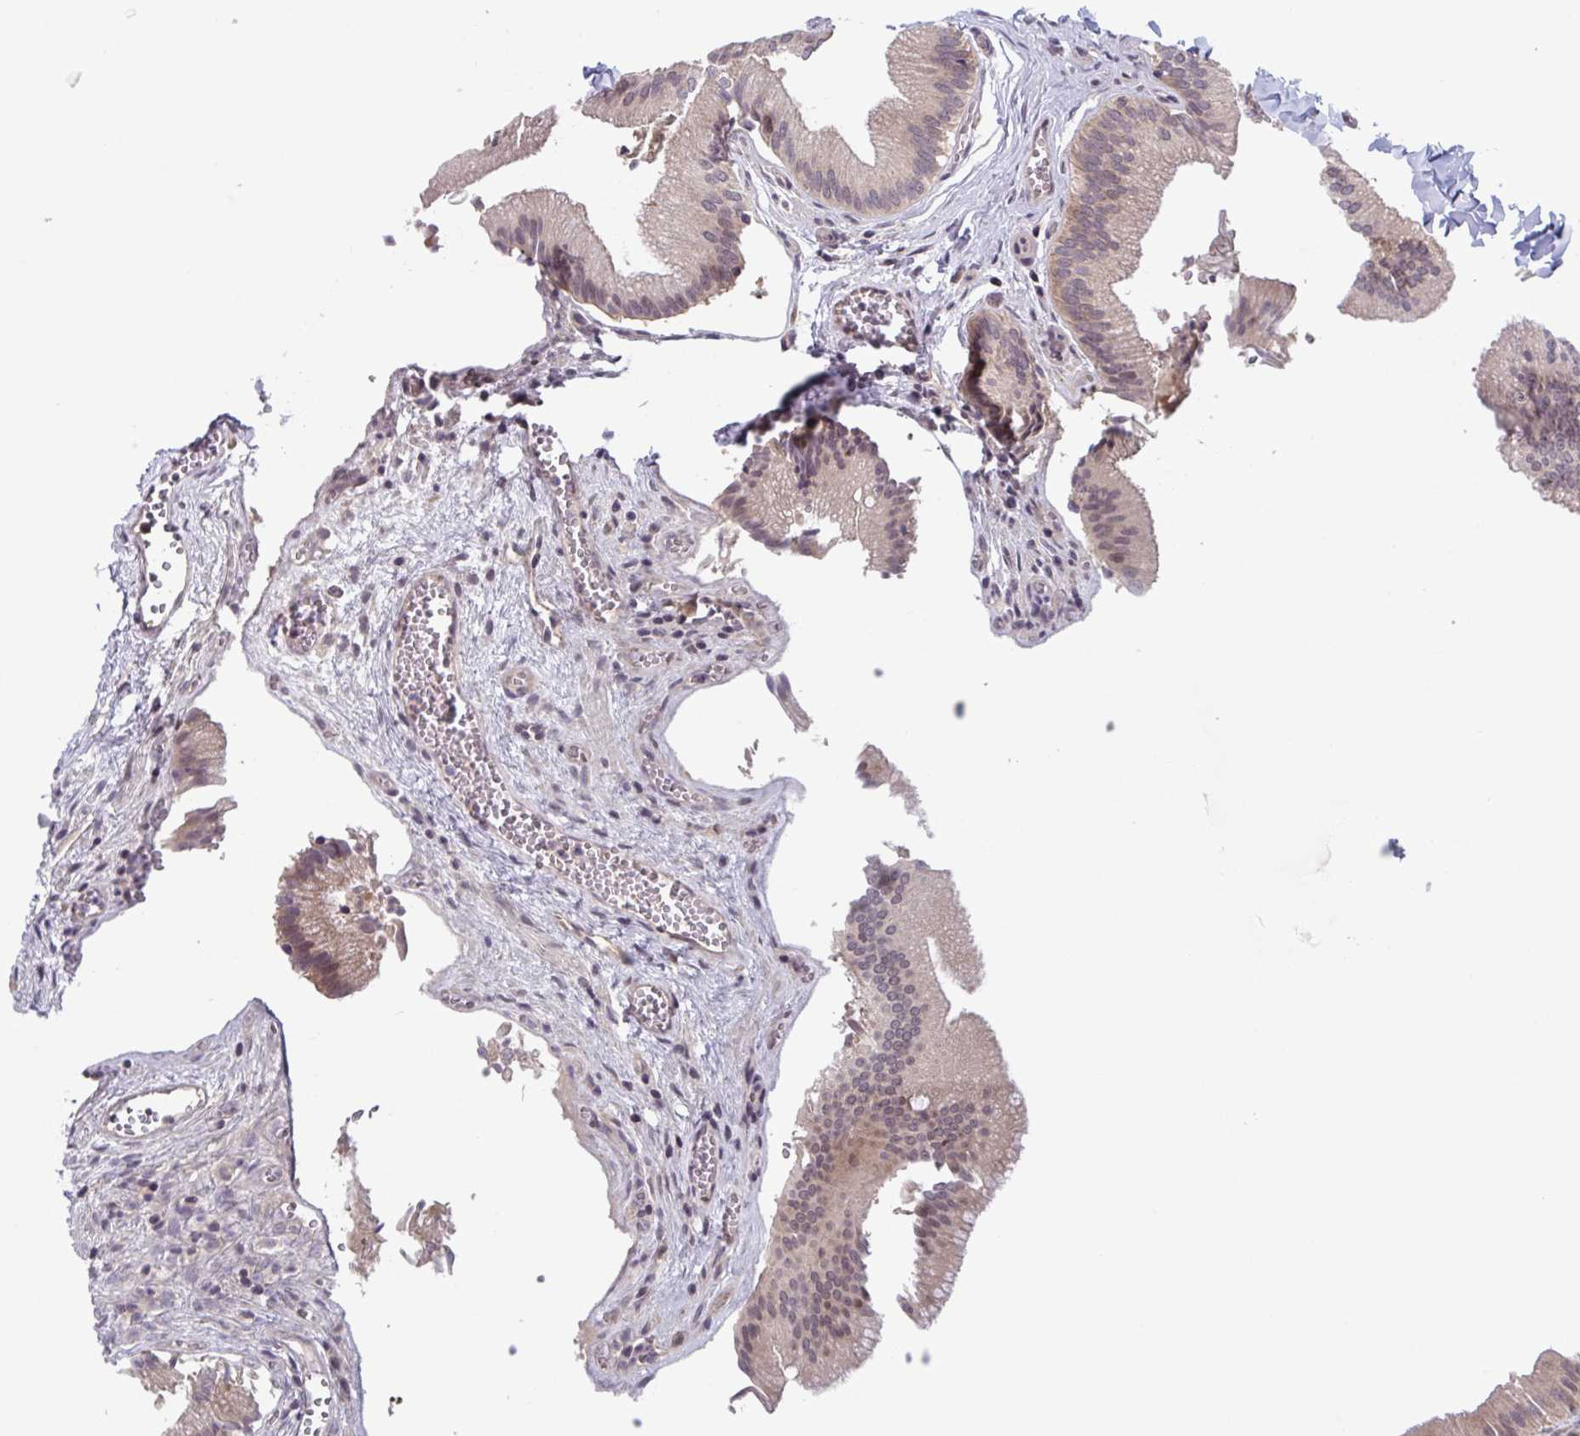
{"staining": {"intensity": "moderate", "quantity": ">75%", "location": "cytoplasmic/membranous,nuclear"}, "tissue": "gallbladder", "cell_type": "Glandular cells", "image_type": "normal", "snomed": [{"axis": "morphology", "description": "Normal tissue, NOS"}, {"axis": "topography", "description": "Gallbladder"}], "caption": "Immunohistochemistry photomicrograph of unremarkable gallbladder stained for a protein (brown), which displays medium levels of moderate cytoplasmic/membranous,nuclear positivity in approximately >75% of glandular cells.", "gene": "RIOK1", "patient": {"sex": "male", "age": 17}}